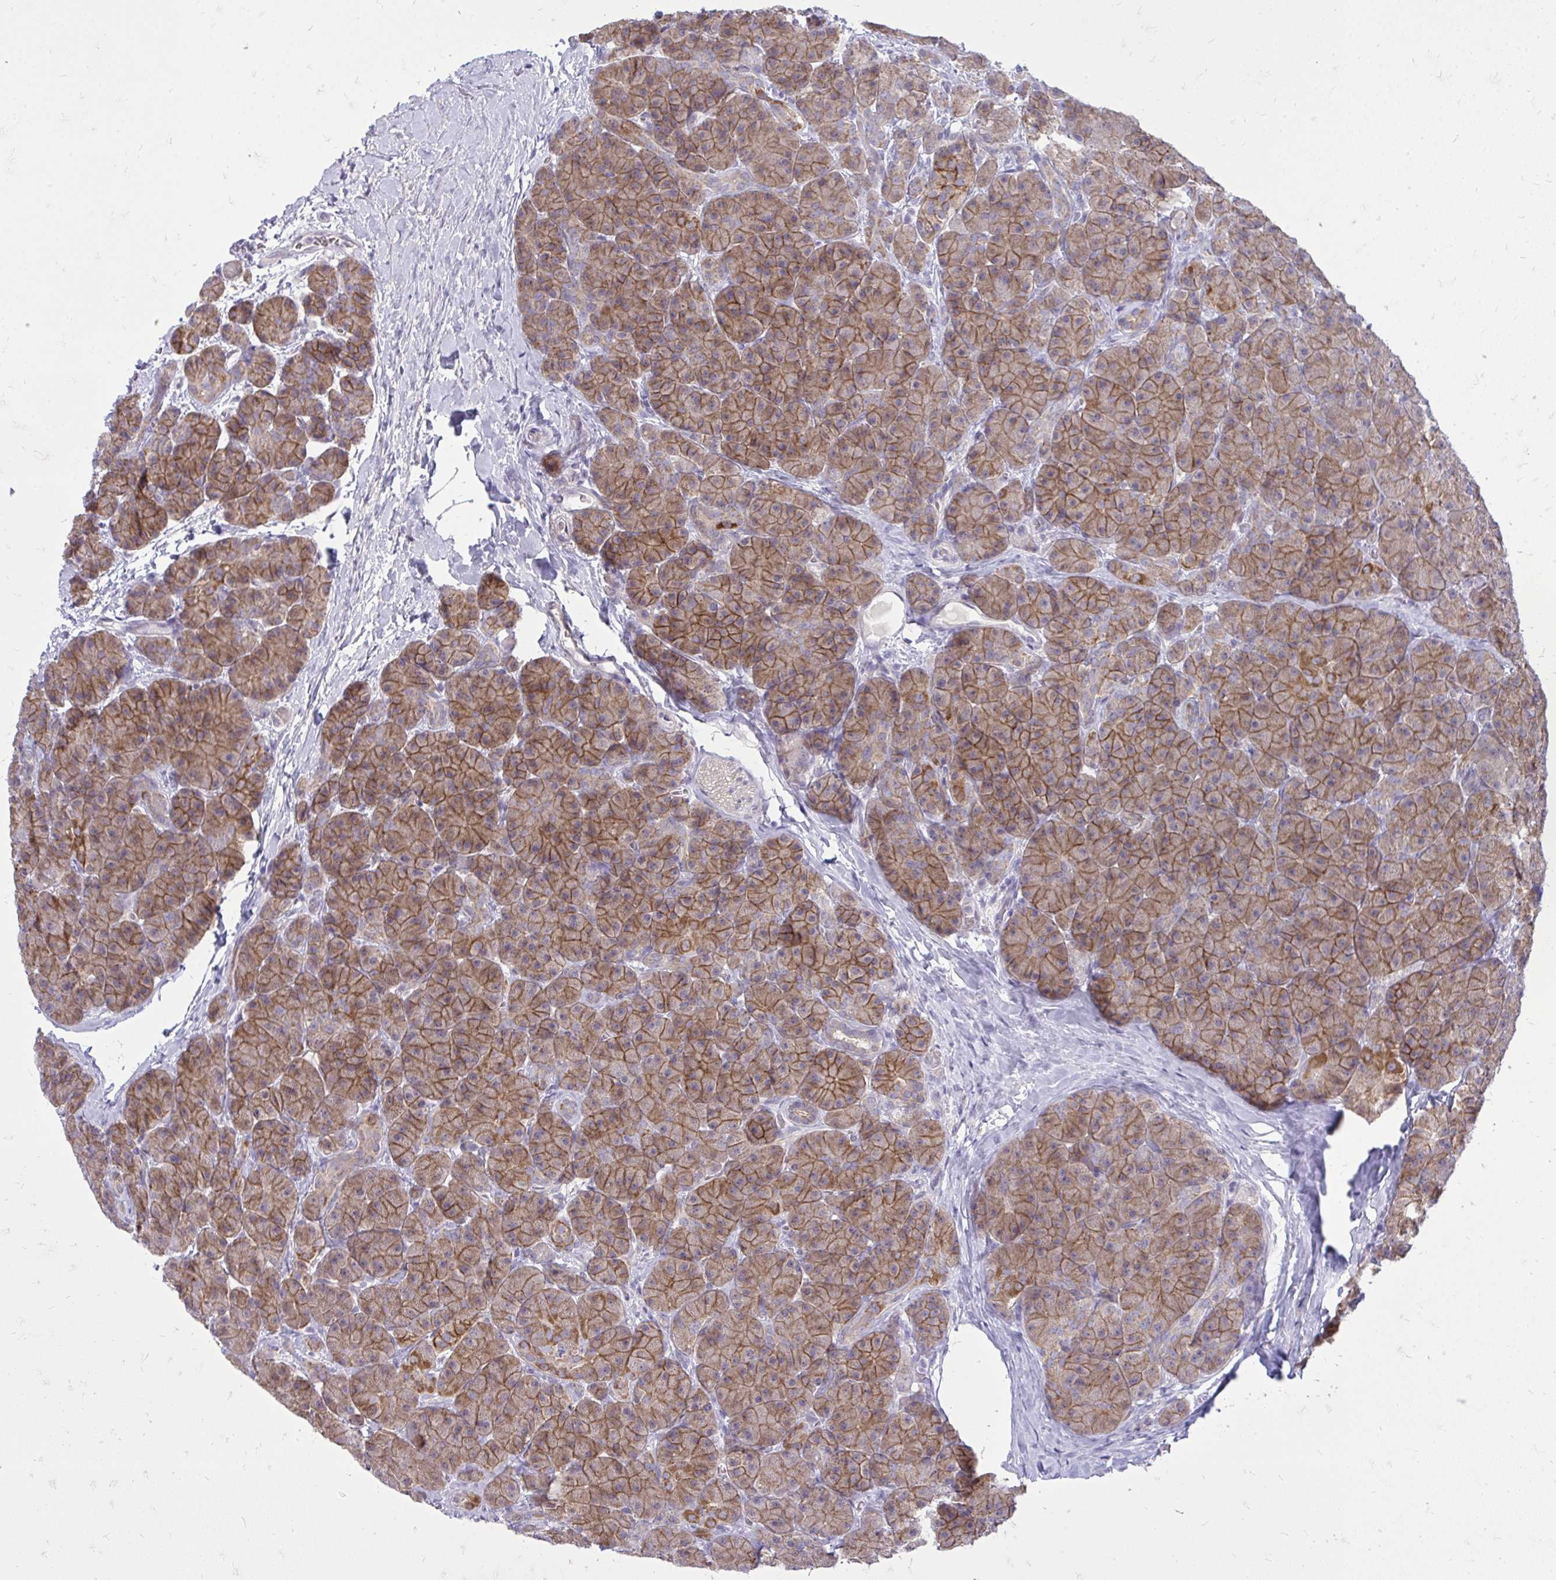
{"staining": {"intensity": "strong", "quantity": ">75%", "location": "cytoplasmic/membranous"}, "tissue": "pancreas", "cell_type": "Exocrine glandular cells", "image_type": "normal", "snomed": [{"axis": "morphology", "description": "Normal tissue, NOS"}, {"axis": "topography", "description": "Pancreas"}], "caption": "A photomicrograph of pancreas stained for a protein exhibits strong cytoplasmic/membranous brown staining in exocrine glandular cells.", "gene": "SPTBN2", "patient": {"sex": "male", "age": 57}}